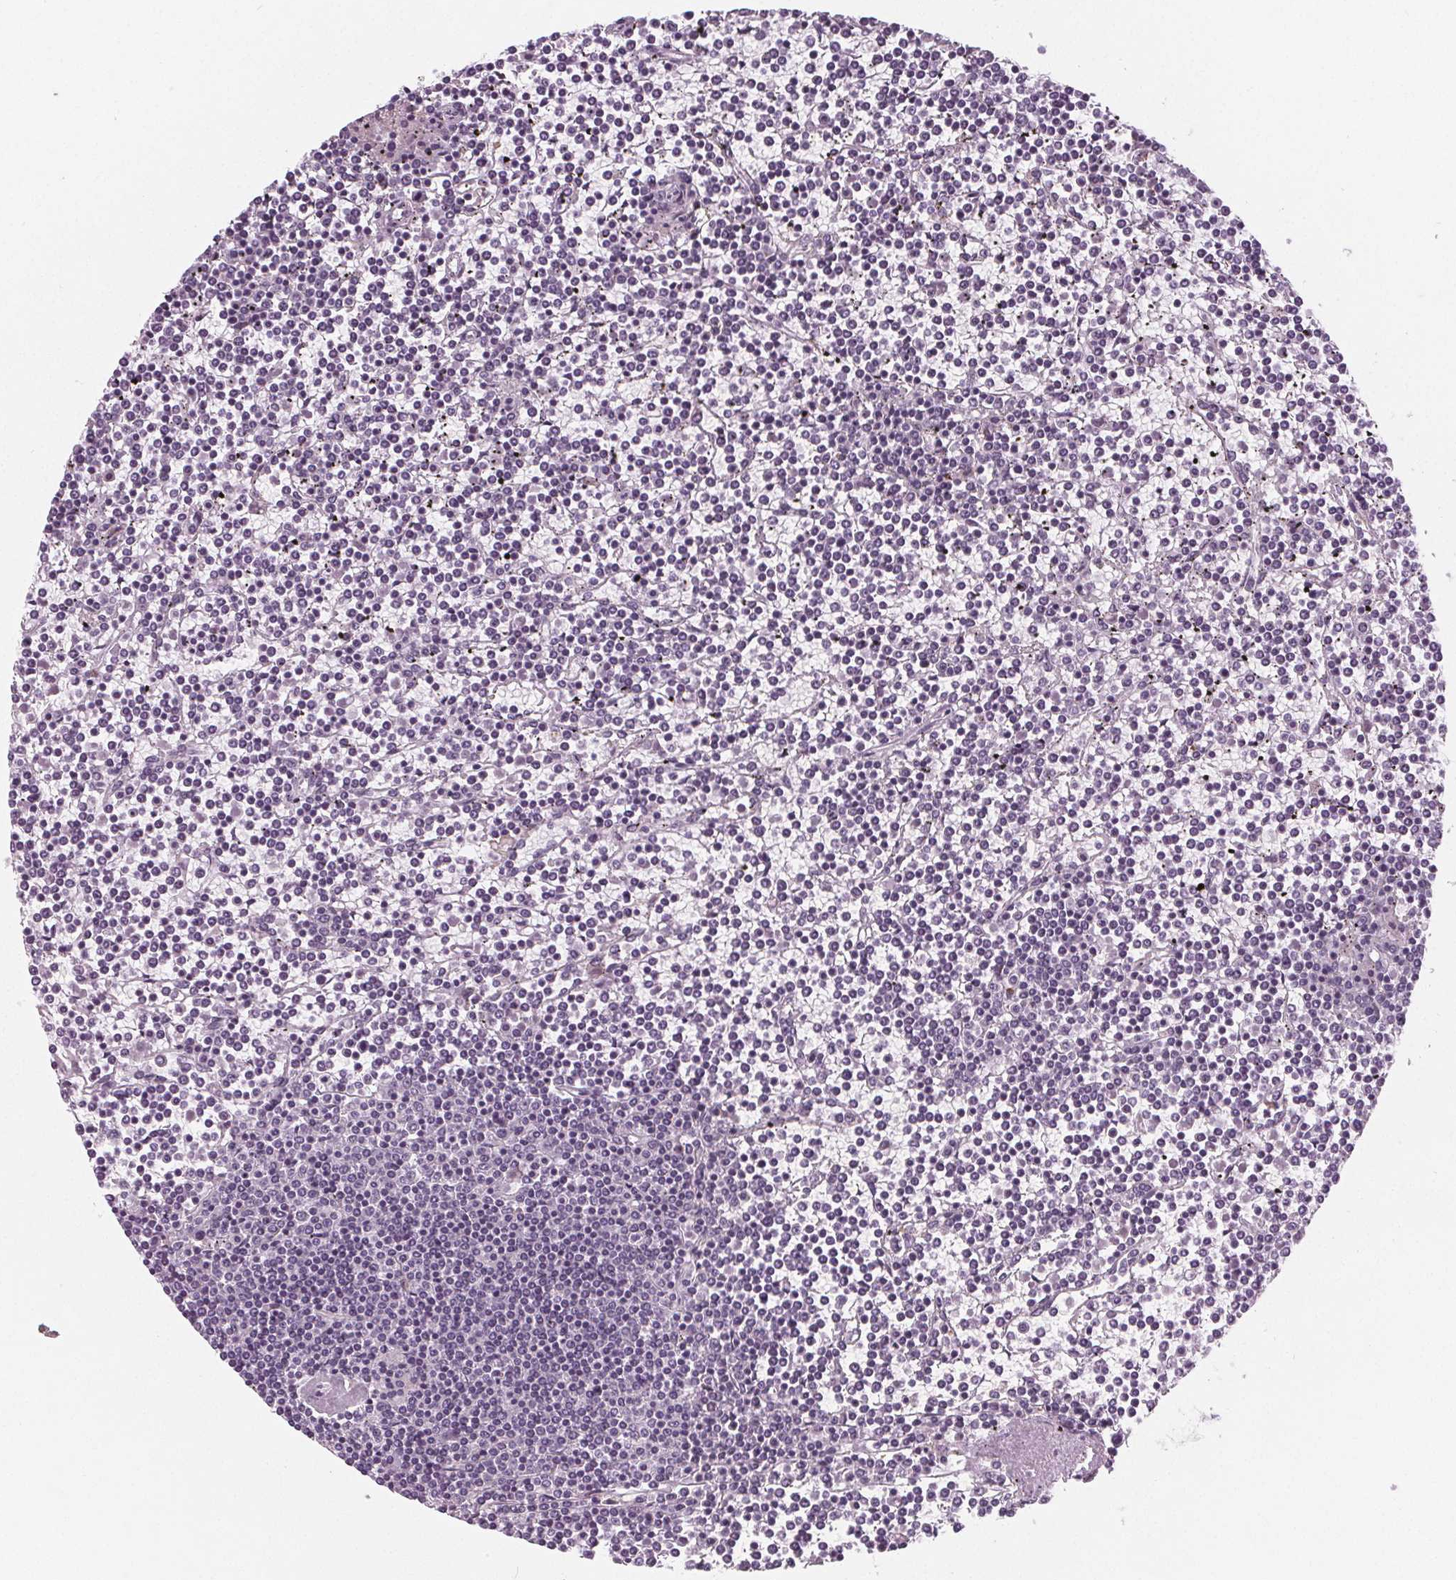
{"staining": {"intensity": "negative", "quantity": "none", "location": "none"}, "tissue": "lymphoma", "cell_type": "Tumor cells", "image_type": "cancer", "snomed": [{"axis": "morphology", "description": "Malignant lymphoma, non-Hodgkin's type, Low grade"}, {"axis": "topography", "description": "Spleen"}], "caption": "This is an immunohistochemistry histopathology image of human lymphoma. There is no staining in tumor cells.", "gene": "SLC5A12", "patient": {"sex": "female", "age": 19}}